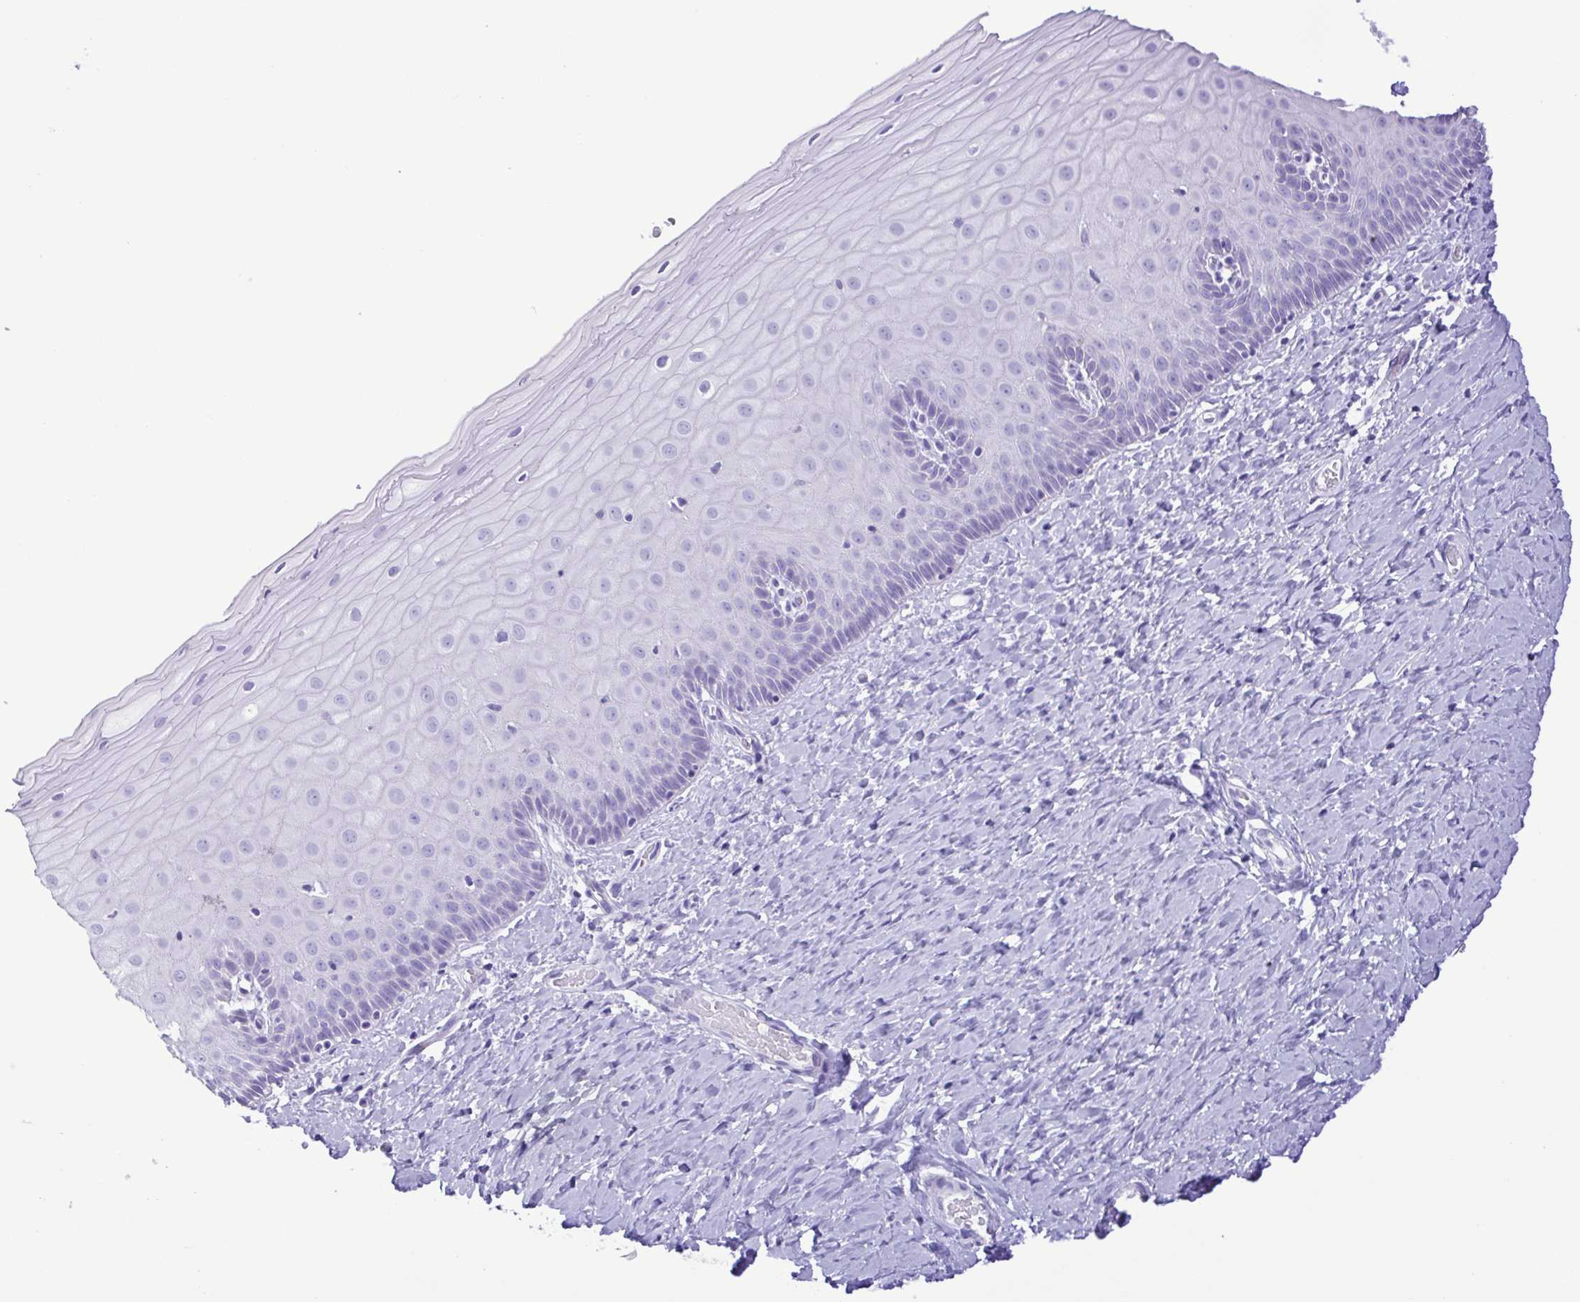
{"staining": {"intensity": "negative", "quantity": "none", "location": "none"}, "tissue": "cervix", "cell_type": "Glandular cells", "image_type": "normal", "snomed": [{"axis": "morphology", "description": "Normal tissue, NOS"}, {"axis": "topography", "description": "Cervix"}], "caption": "A high-resolution photomicrograph shows IHC staining of unremarkable cervix, which reveals no significant positivity in glandular cells.", "gene": "OVGP1", "patient": {"sex": "female", "age": 37}}